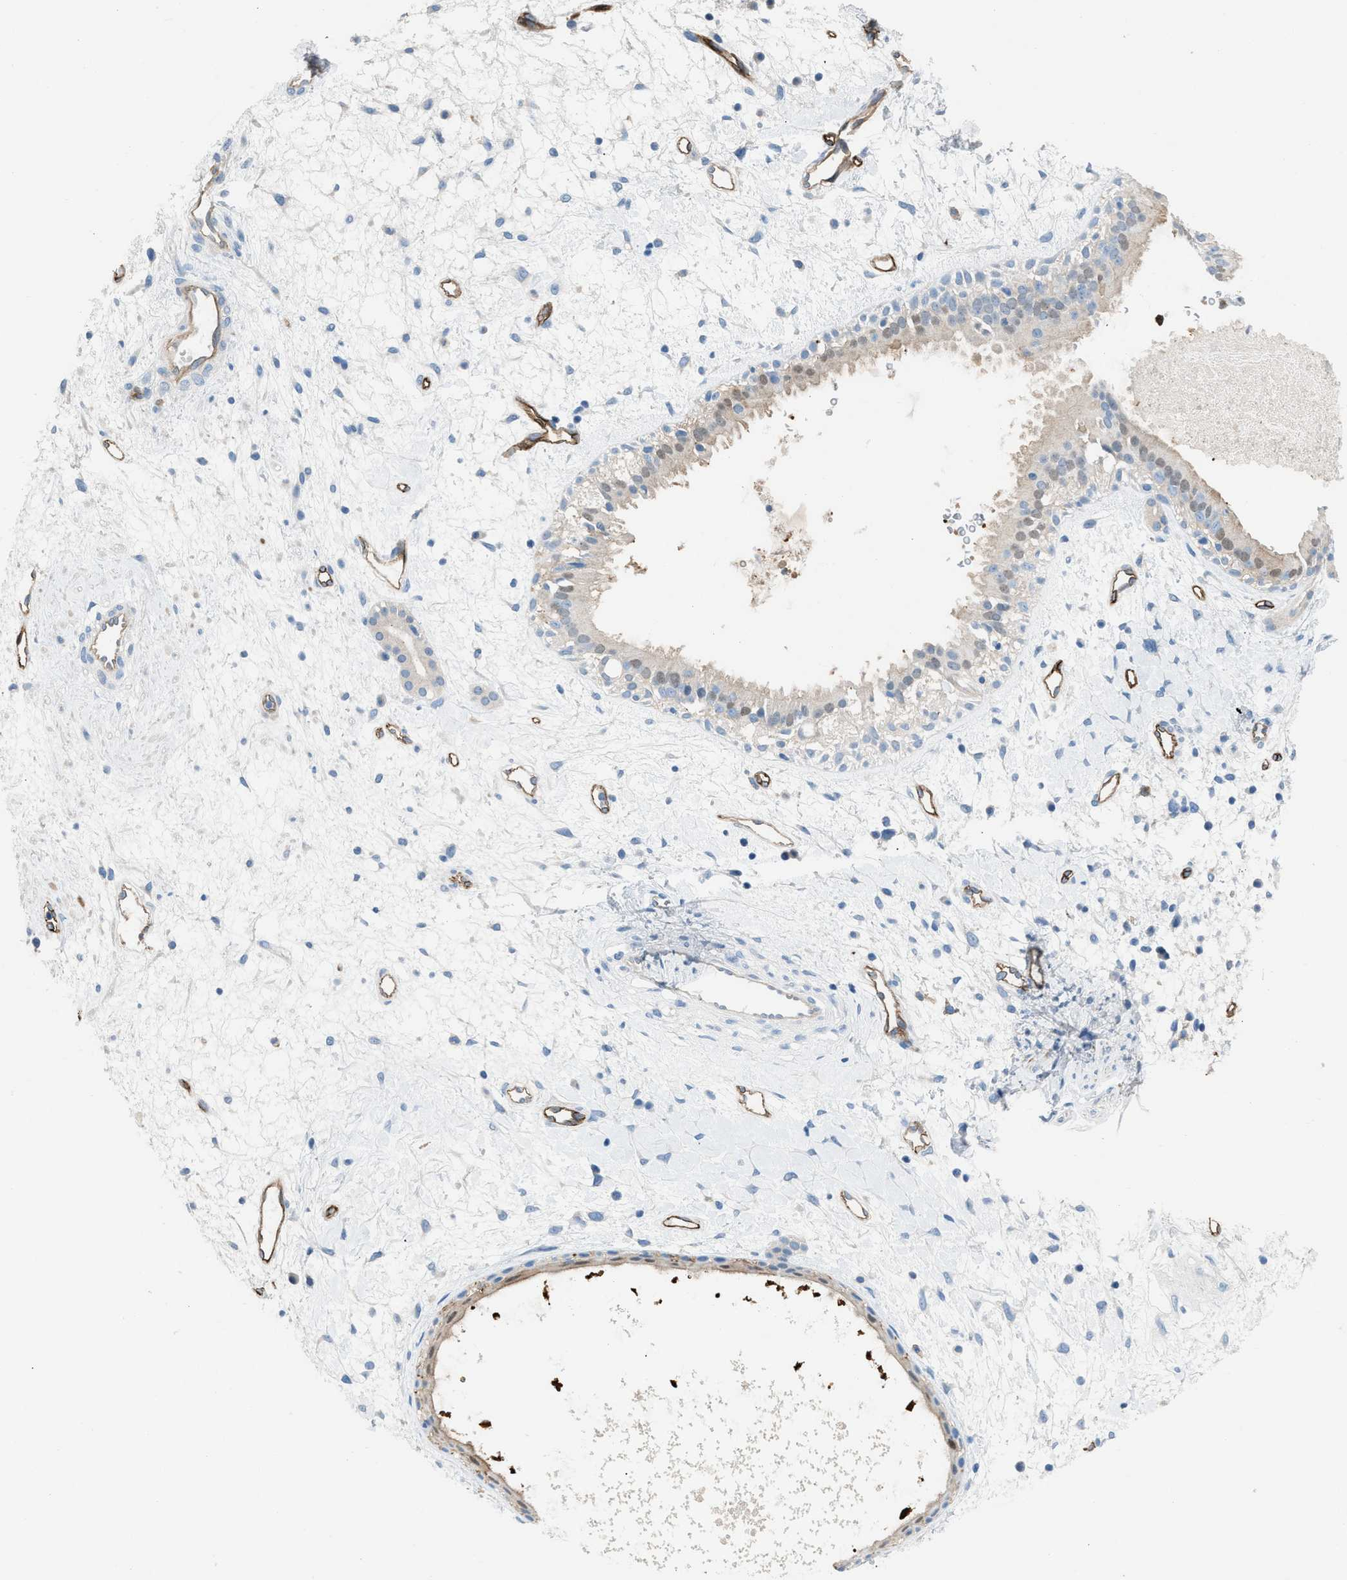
{"staining": {"intensity": "negative", "quantity": "none", "location": "none"}, "tissue": "nasopharynx", "cell_type": "Respiratory epithelial cells", "image_type": "normal", "snomed": [{"axis": "morphology", "description": "Normal tissue, NOS"}, {"axis": "topography", "description": "Nasopharynx"}], "caption": "IHC of benign human nasopharynx exhibits no expression in respiratory epithelial cells. Brightfield microscopy of immunohistochemistry stained with DAB (3,3'-diaminobenzidine) (brown) and hematoxylin (blue), captured at high magnification.", "gene": "DYSF", "patient": {"sex": "male", "age": 22}}